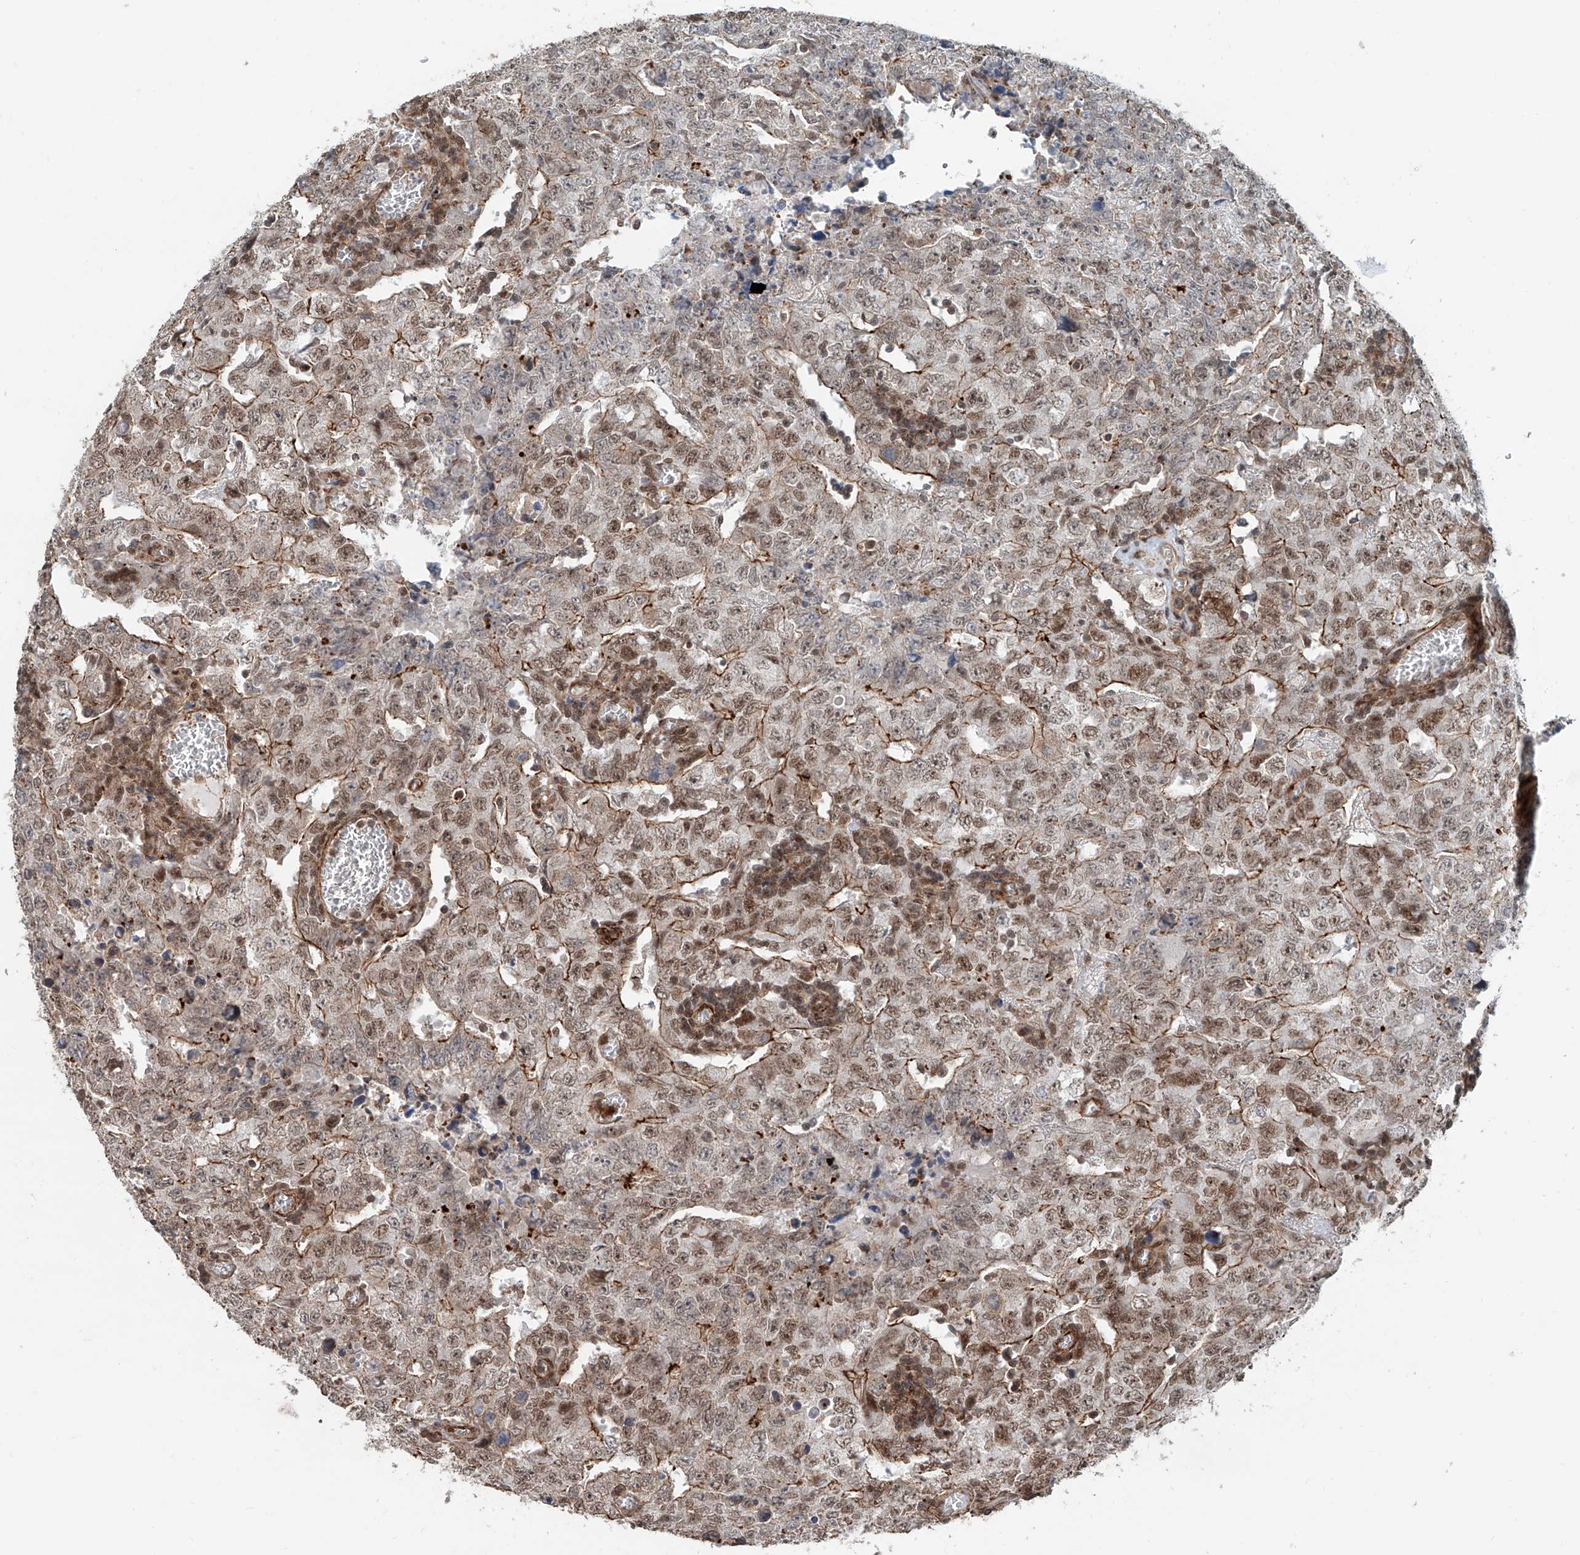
{"staining": {"intensity": "moderate", "quantity": "25%-75%", "location": "cytoplasmic/membranous,nuclear"}, "tissue": "testis cancer", "cell_type": "Tumor cells", "image_type": "cancer", "snomed": [{"axis": "morphology", "description": "Carcinoma, Embryonal, NOS"}, {"axis": "topography", "description": "Testis"}], "caption": "High-magnification brightfield microscopy of testis cancer (embryonal carcinoma) stained with DAB (3,3'-diaminobenzidine) (brown) and counterstained with hematoxylin (blue). tumor cells exhibit moderate cytoplasmic/membranous and nuclear staining is present in approximately25%-75% of cells.", "gene": "SDE2", "patient": {"sex": "male", "age": 26}}